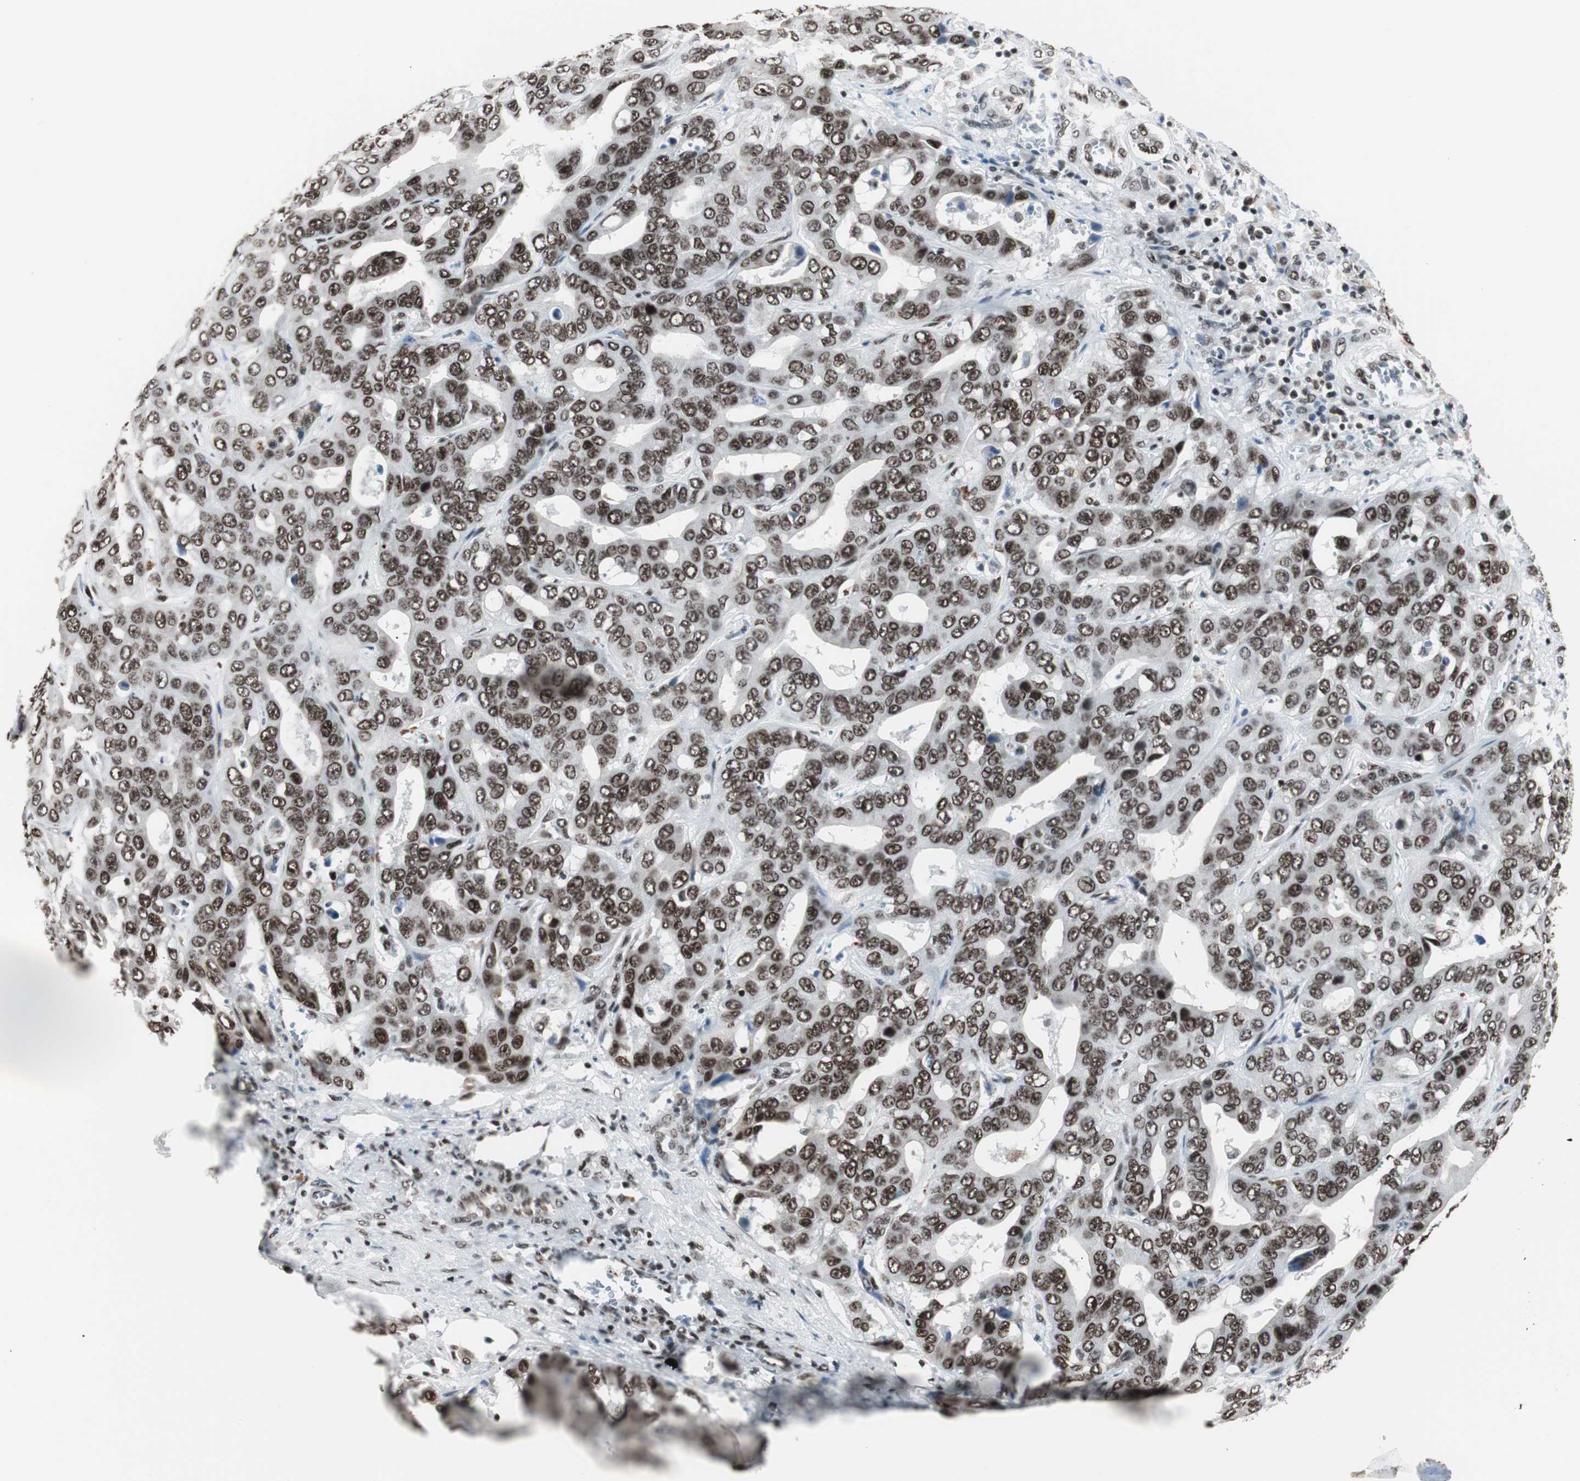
{"staining": {"intensity": "strong", "quantity": ">75%", "location": "nuclear"}, "tissue": "liver cancer", "cell_type": "Tumor cells", "image_type": "cancer", "snomed": [{"axis": "morphology", "description": "Cholangiocarcinoma"}, {"axis": "topography", "description": "Liver"}], "caption": "Protein analysis of liver cholangiocarcinoma tissue demonstrates strong nuclear expression in approximately >75% of tumor cells.", "gene": "XRCC1", "patient": {"sex": "female", "age": 52}}